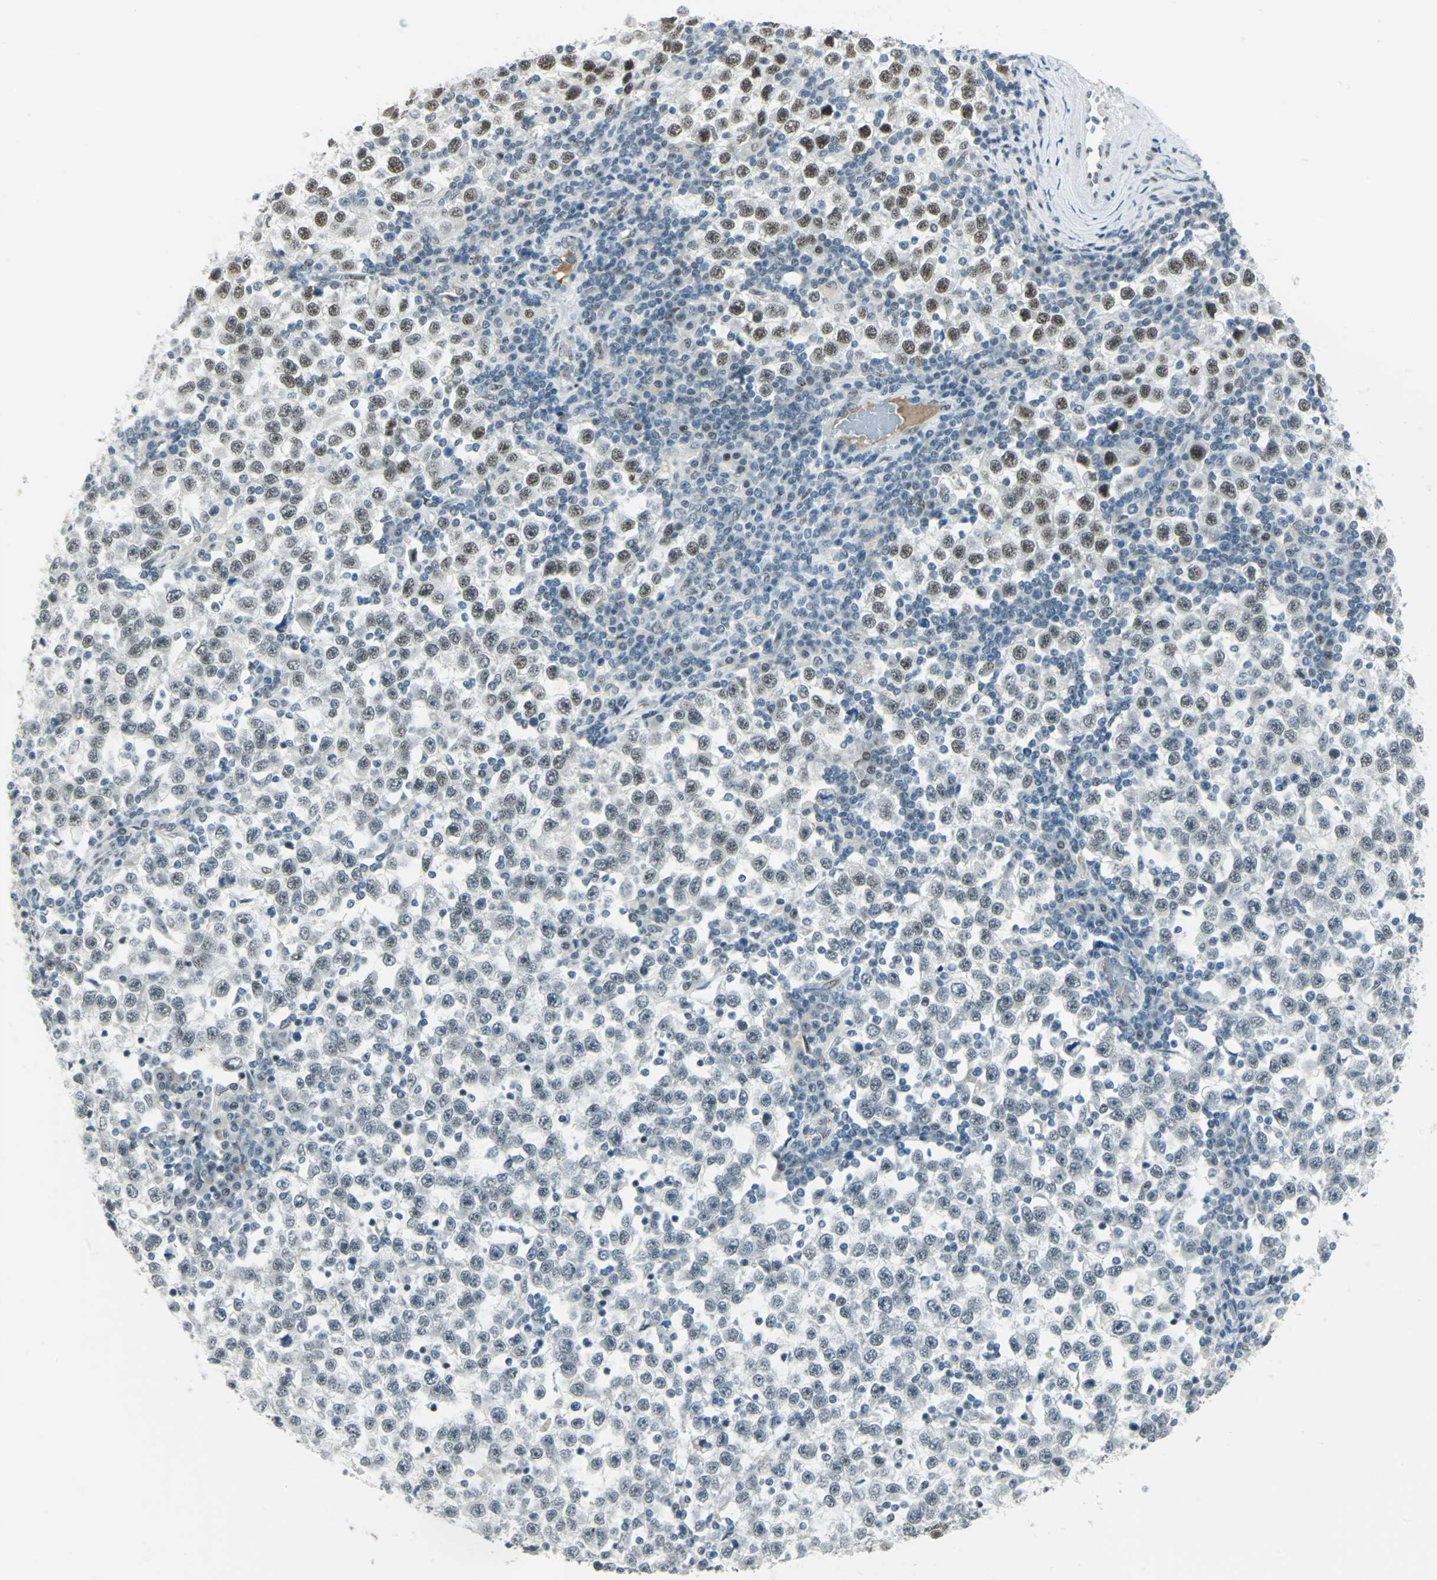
{"staining": {"intensity": "weak", "quantity": "<25%", "location": "nuclear"}, "tissue": "testis cancer", "cell_type": "Tumor cells", "image_type": "cancer", "snomed": [{"axis": "morphology", "description": "Seminoma, NOS"}, {"axis": "topography", "description": "Testis"}], "caption": "A photomicrograph of human testis seminoma is negative for staining in tumor cells.", "gene": "MTMR10", "patient": {"sex": "male", "age": 65}}